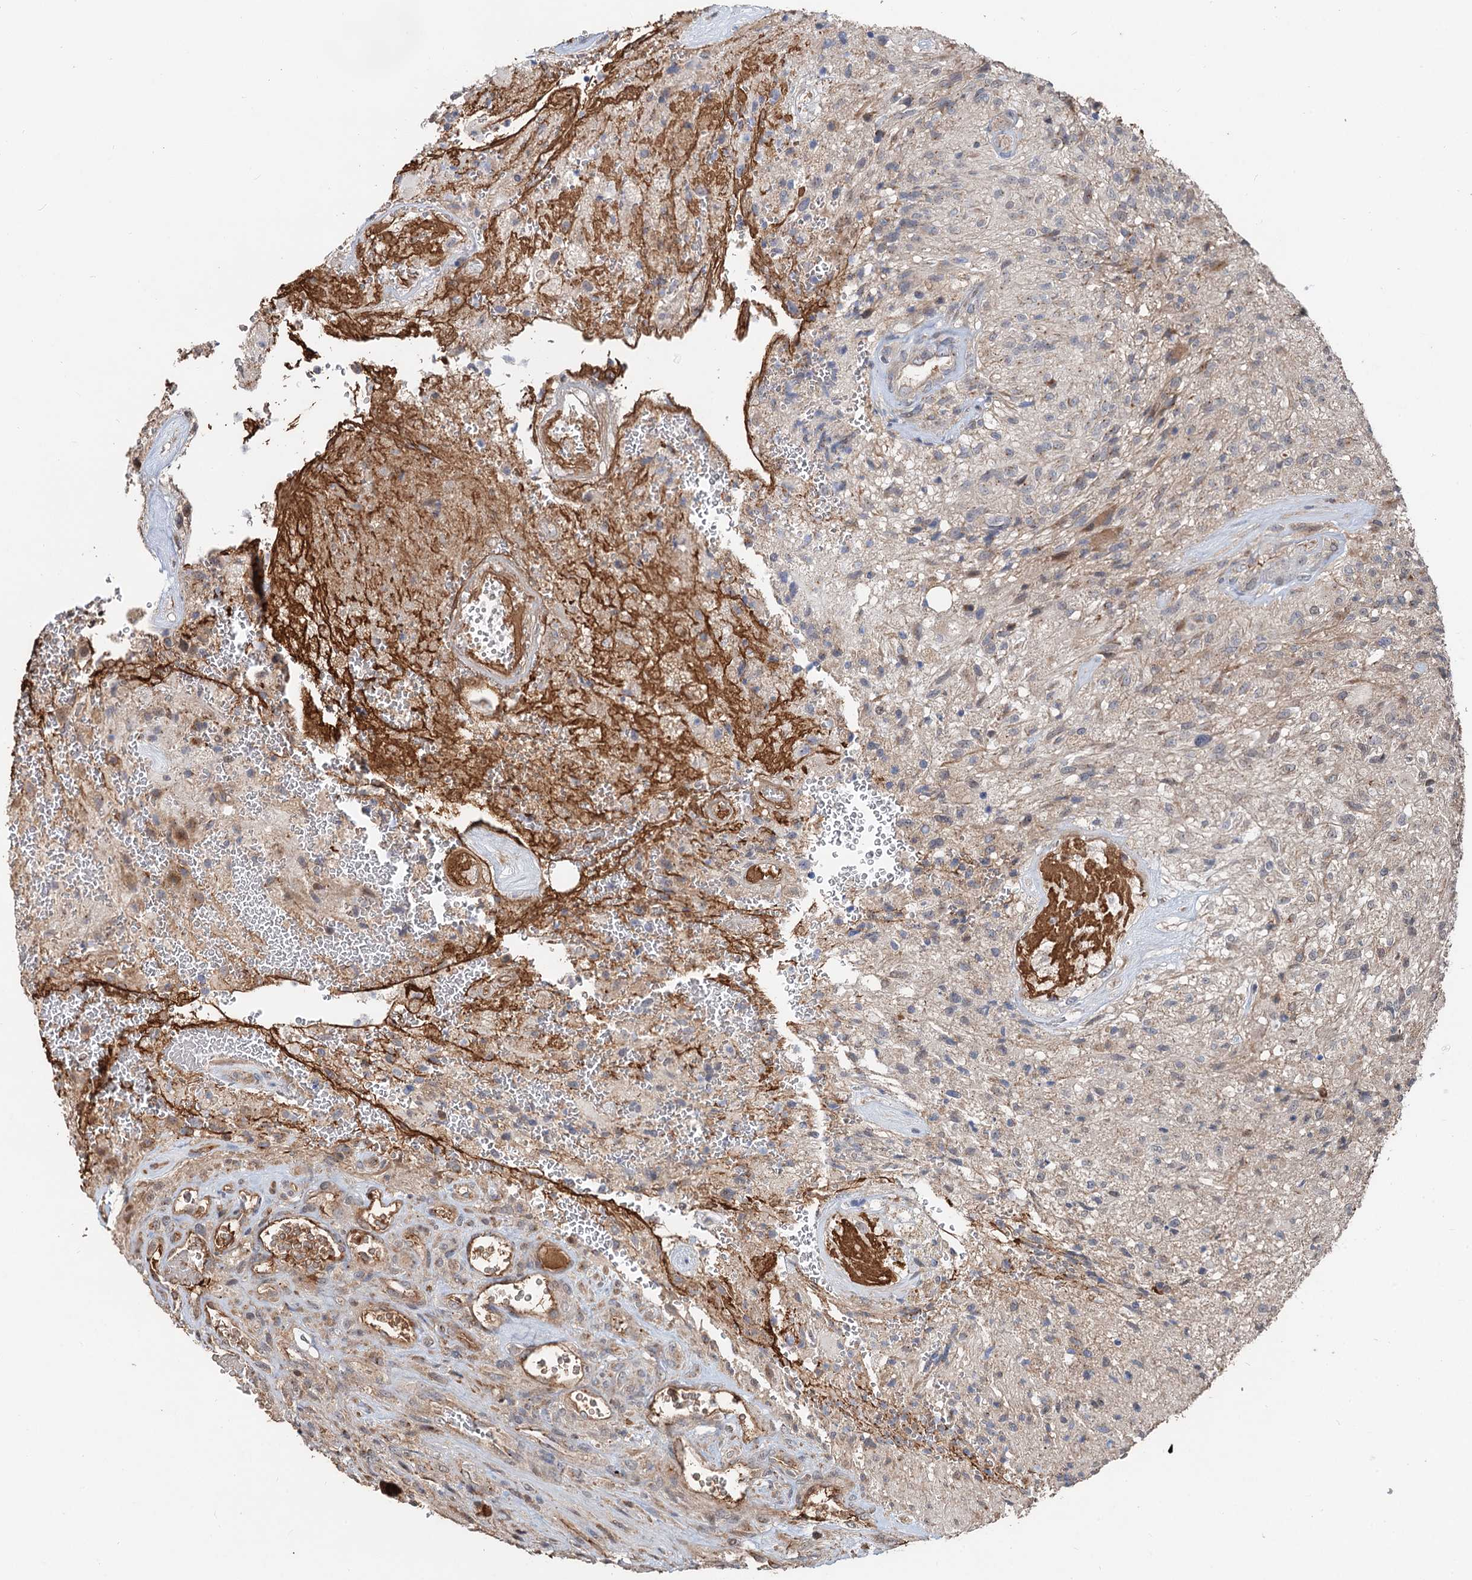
{"staining": {"intensity": "negative", "quantity": "none", "location": "none"}, "tissue": "glioma", "cell_type": "Tumor cells", "image_type": "cancer", "snomed": [{"axis": "morphology", "description": "Glioma, malignant, High grade"}, {"axis": "topography", "description": "Brain"}], "caption": "High magnification brightfield microscopy of glioma stained with DAB (brown) and counterstained with hematoxylin (blue): tumor cells show no significant positivity. (DAB immunohistochemistry visualized using brightfield microscopy, high magnification).", "gene": "DEXI", "patient": {"sex": "male", "age": 56}}